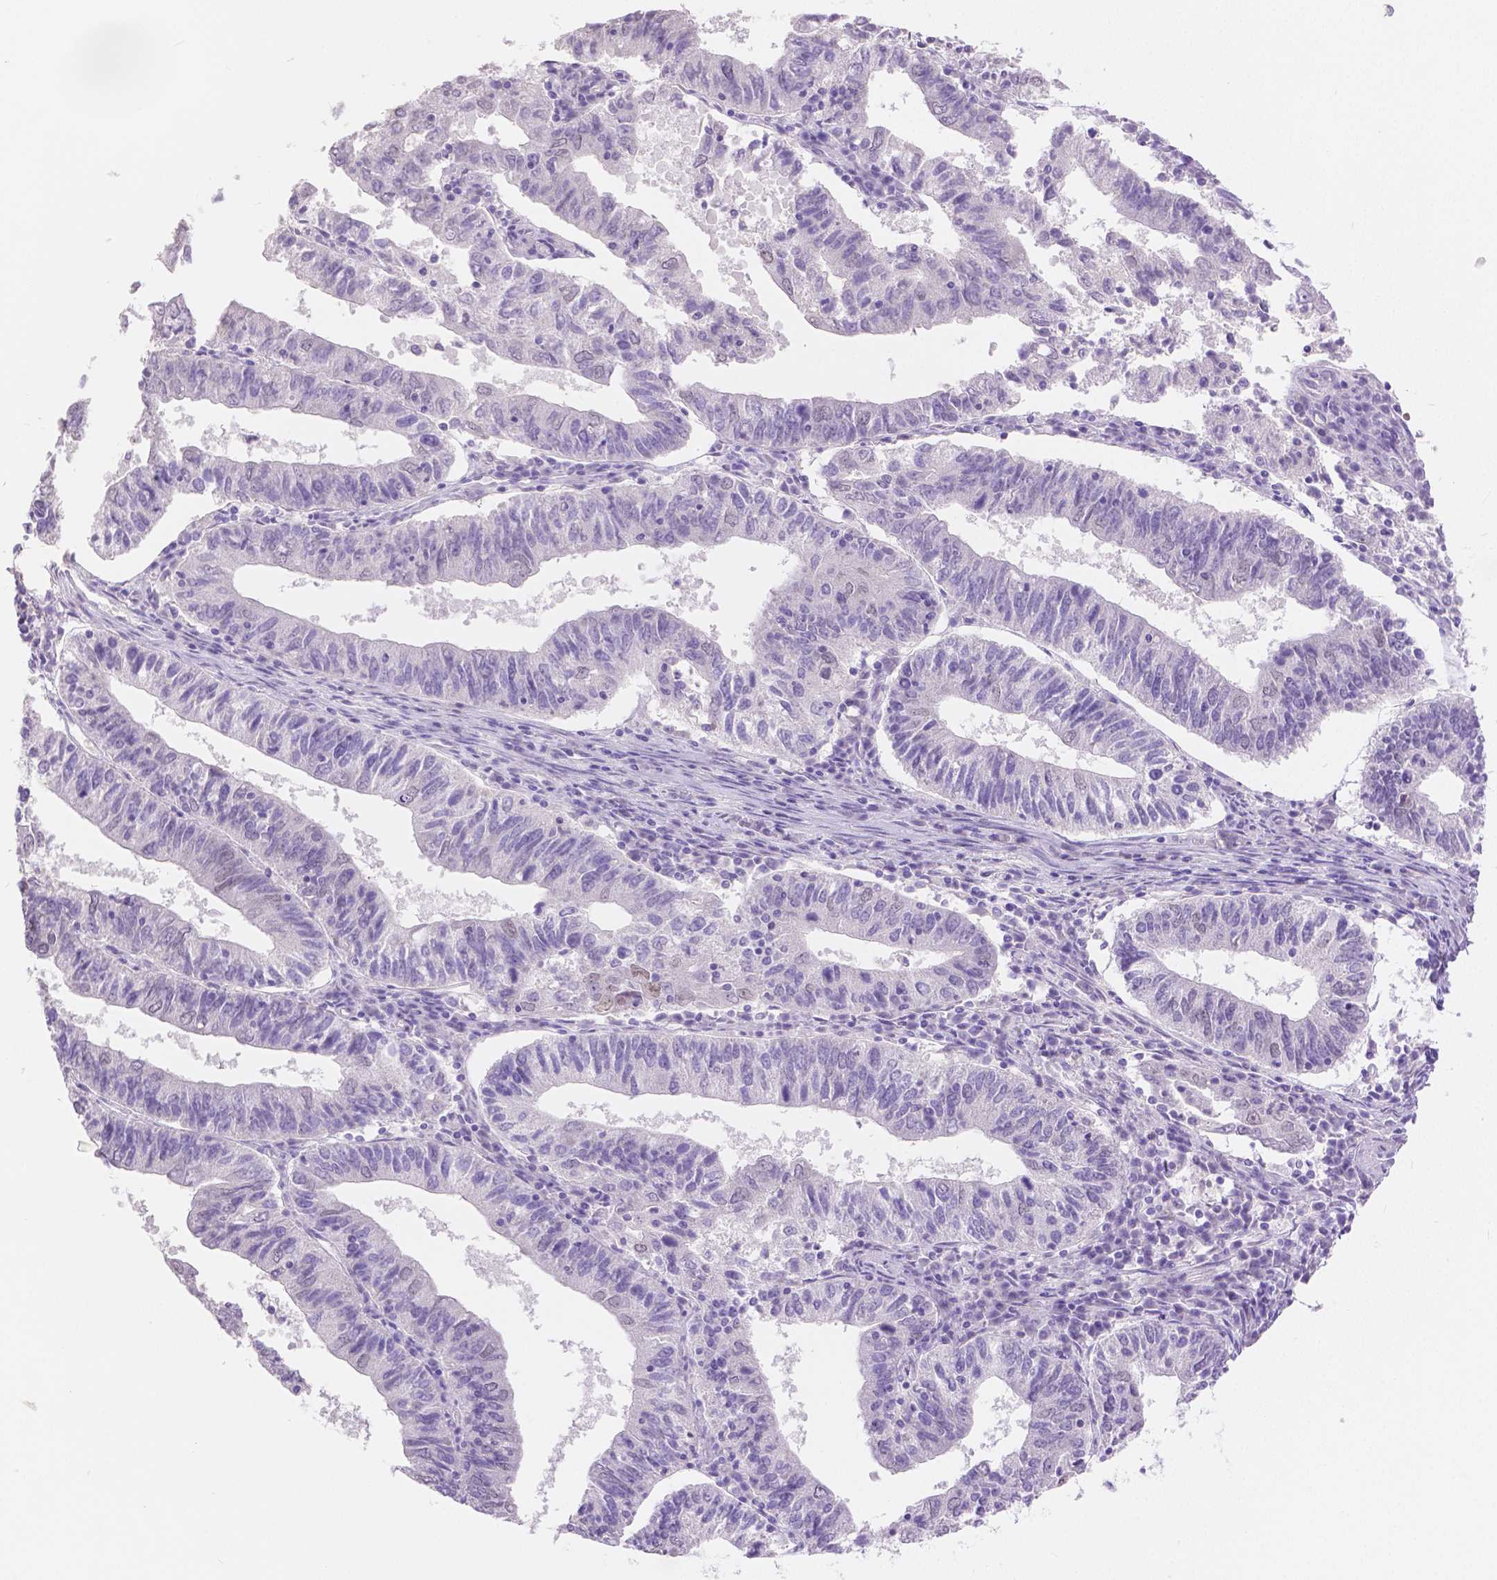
{"staining": {"intensity": "negative", "quantity": "none", "location": "none"}, "tissue": "endometrial cancer", "cell_type": "Tumor cells", "image_type": "cancer", "snomed": [{"axis": "morphology", "description": "Adenocarcinoma, NOS"}, {"axis": "topography", "description": "Endometrium"}], "caption": "An immunohistochemistry micrograph of adenocarcinoma (endometrial) is shown. There is no staining in tumor cells of adenocarcinoma (endometrial).", "gene": "HNF1B", "patient": {"sex": "female", "age": 82}}